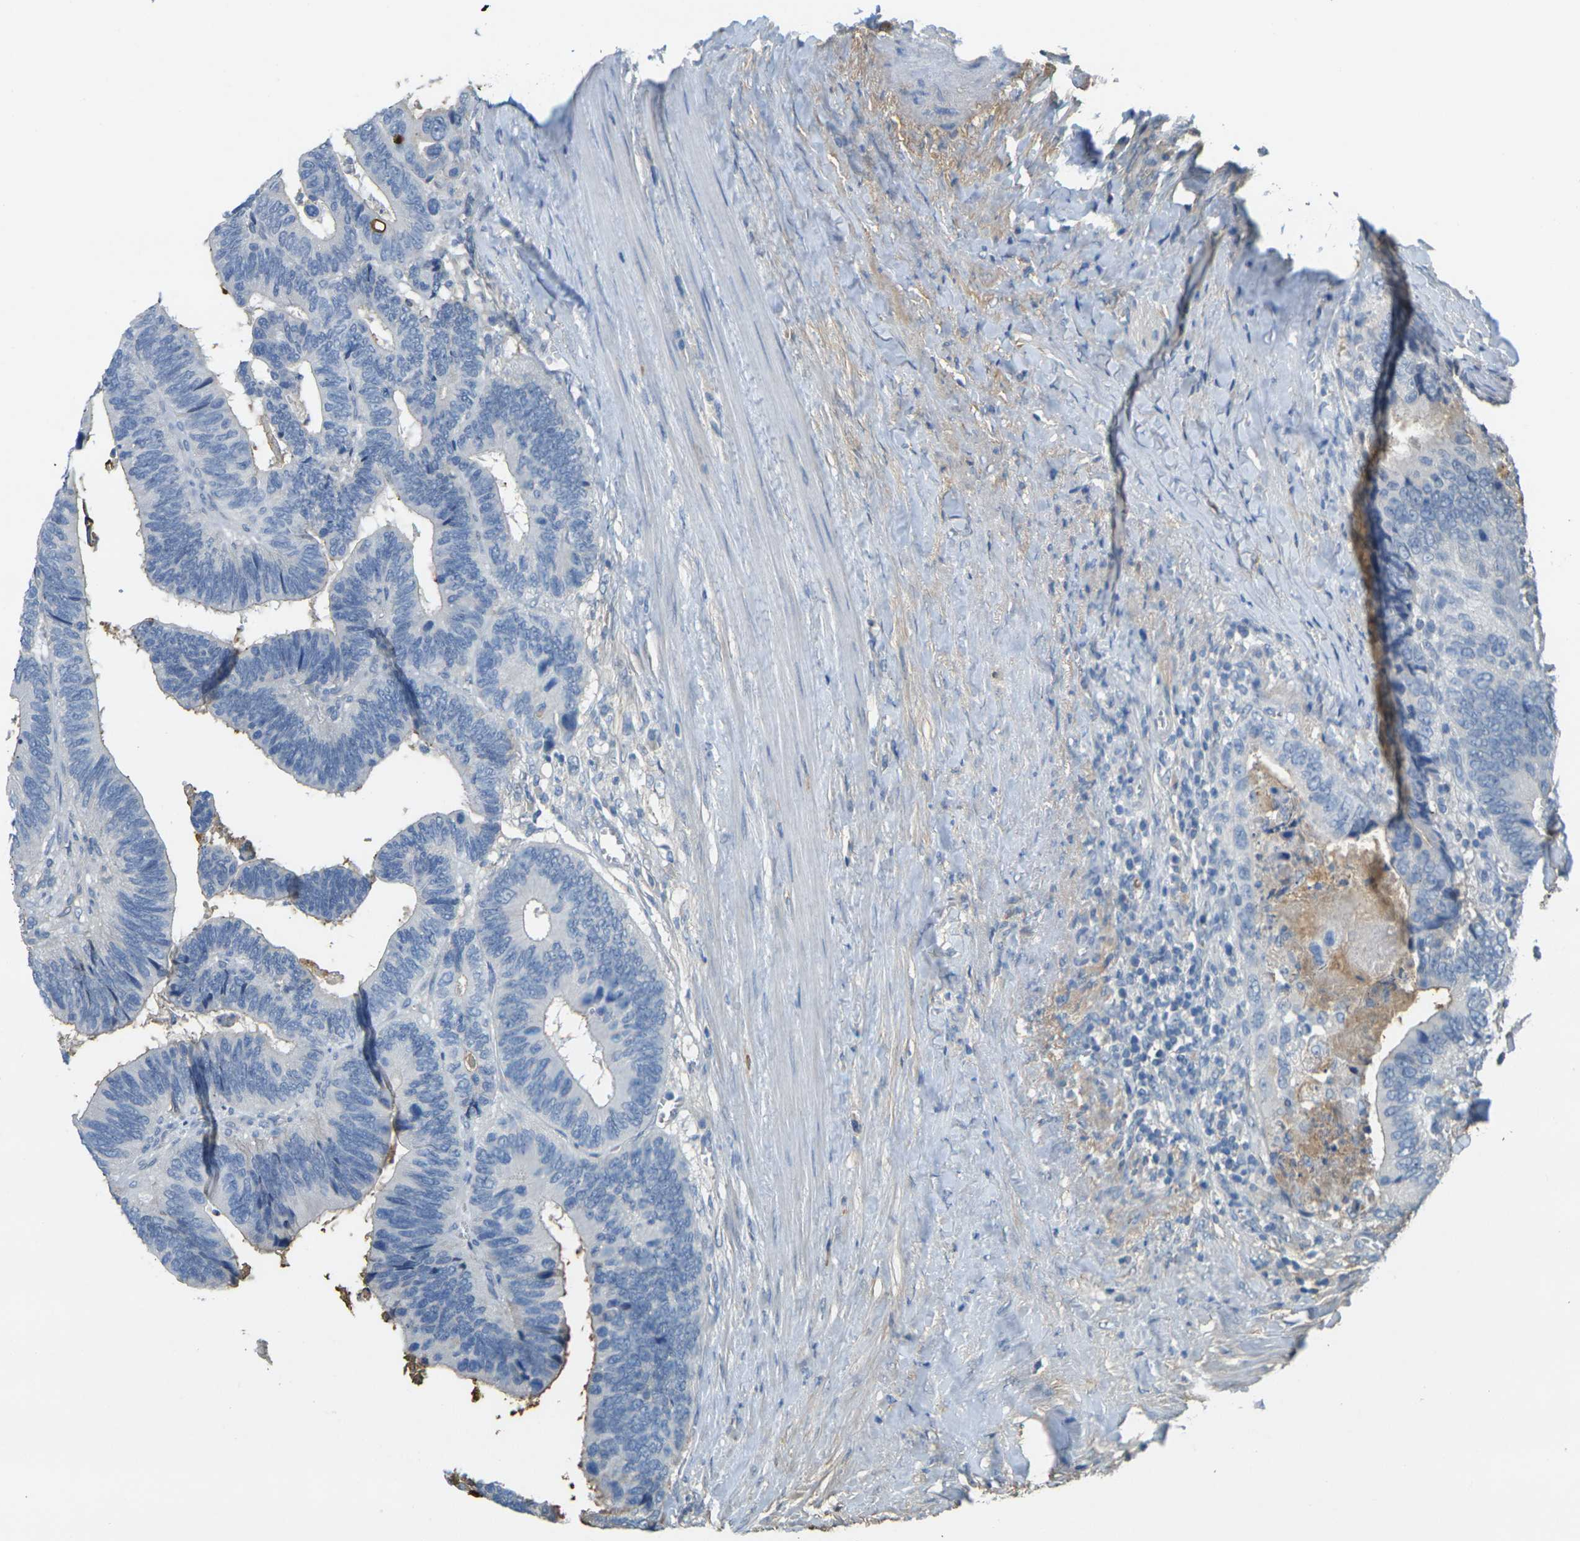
{"staining": {"intensity": "negative", "quantity": "none", "location": "none"}, "tissue": "colorectal cancer", "cell_type": "Tumor cells", "image_type": "cancer", "snomed": [{"axis": "morphology", "description": "Adenocarcinoma, NOS"}, {"axis": "topography", "description": "Colon"}], "caption": "Tumor cells are negative for protein expression in human colorectal adenocarcinoma.", "gene": "PLCD1", "patient": {"sex": "male", "age": 72}}